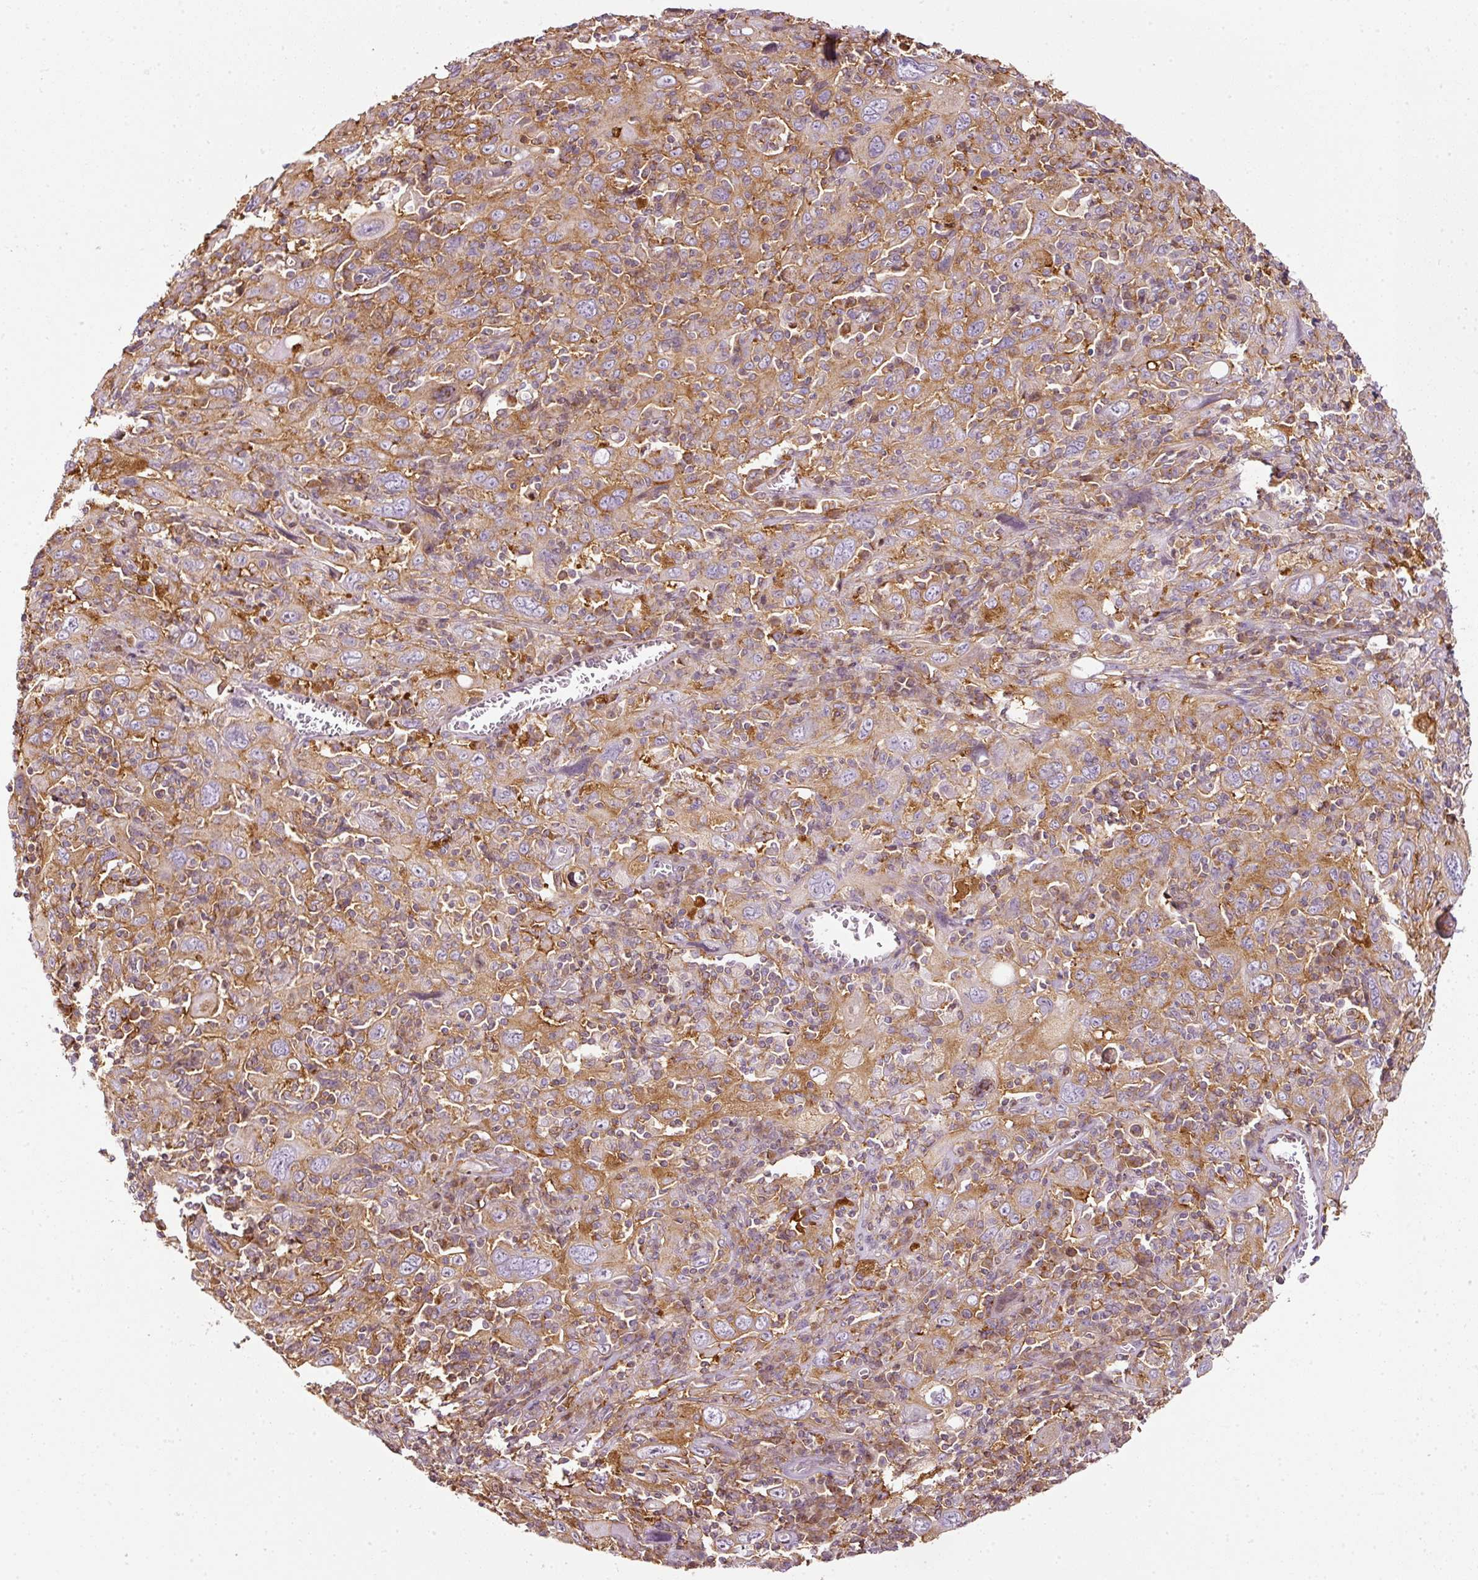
{"staining": {"intensity": "moderate", "quantity": ">75%", "location": "cytoplasmic/membranous"}, "tissue": "cervical cancer", "cell_type": "Tumor cells", "image_type": "cancer", "snomed": [{"axis": "morphology", "description": "Squamous cell carcinoma, NOS"}, {"axis": "topography", "description": "Cervix"}], "caption": "Cervical cancer (squamous cell carcinoma) stained for a protein displays moderate cytoplasmic/membranous positivity in tumor cells. The staining is performed using DAB brown chromogen to label protein expression. The nuclei are counter-stained blue using hematoxylin.", "gene": "SCNM1", "patient": {"sex": "female", "age": 46}}